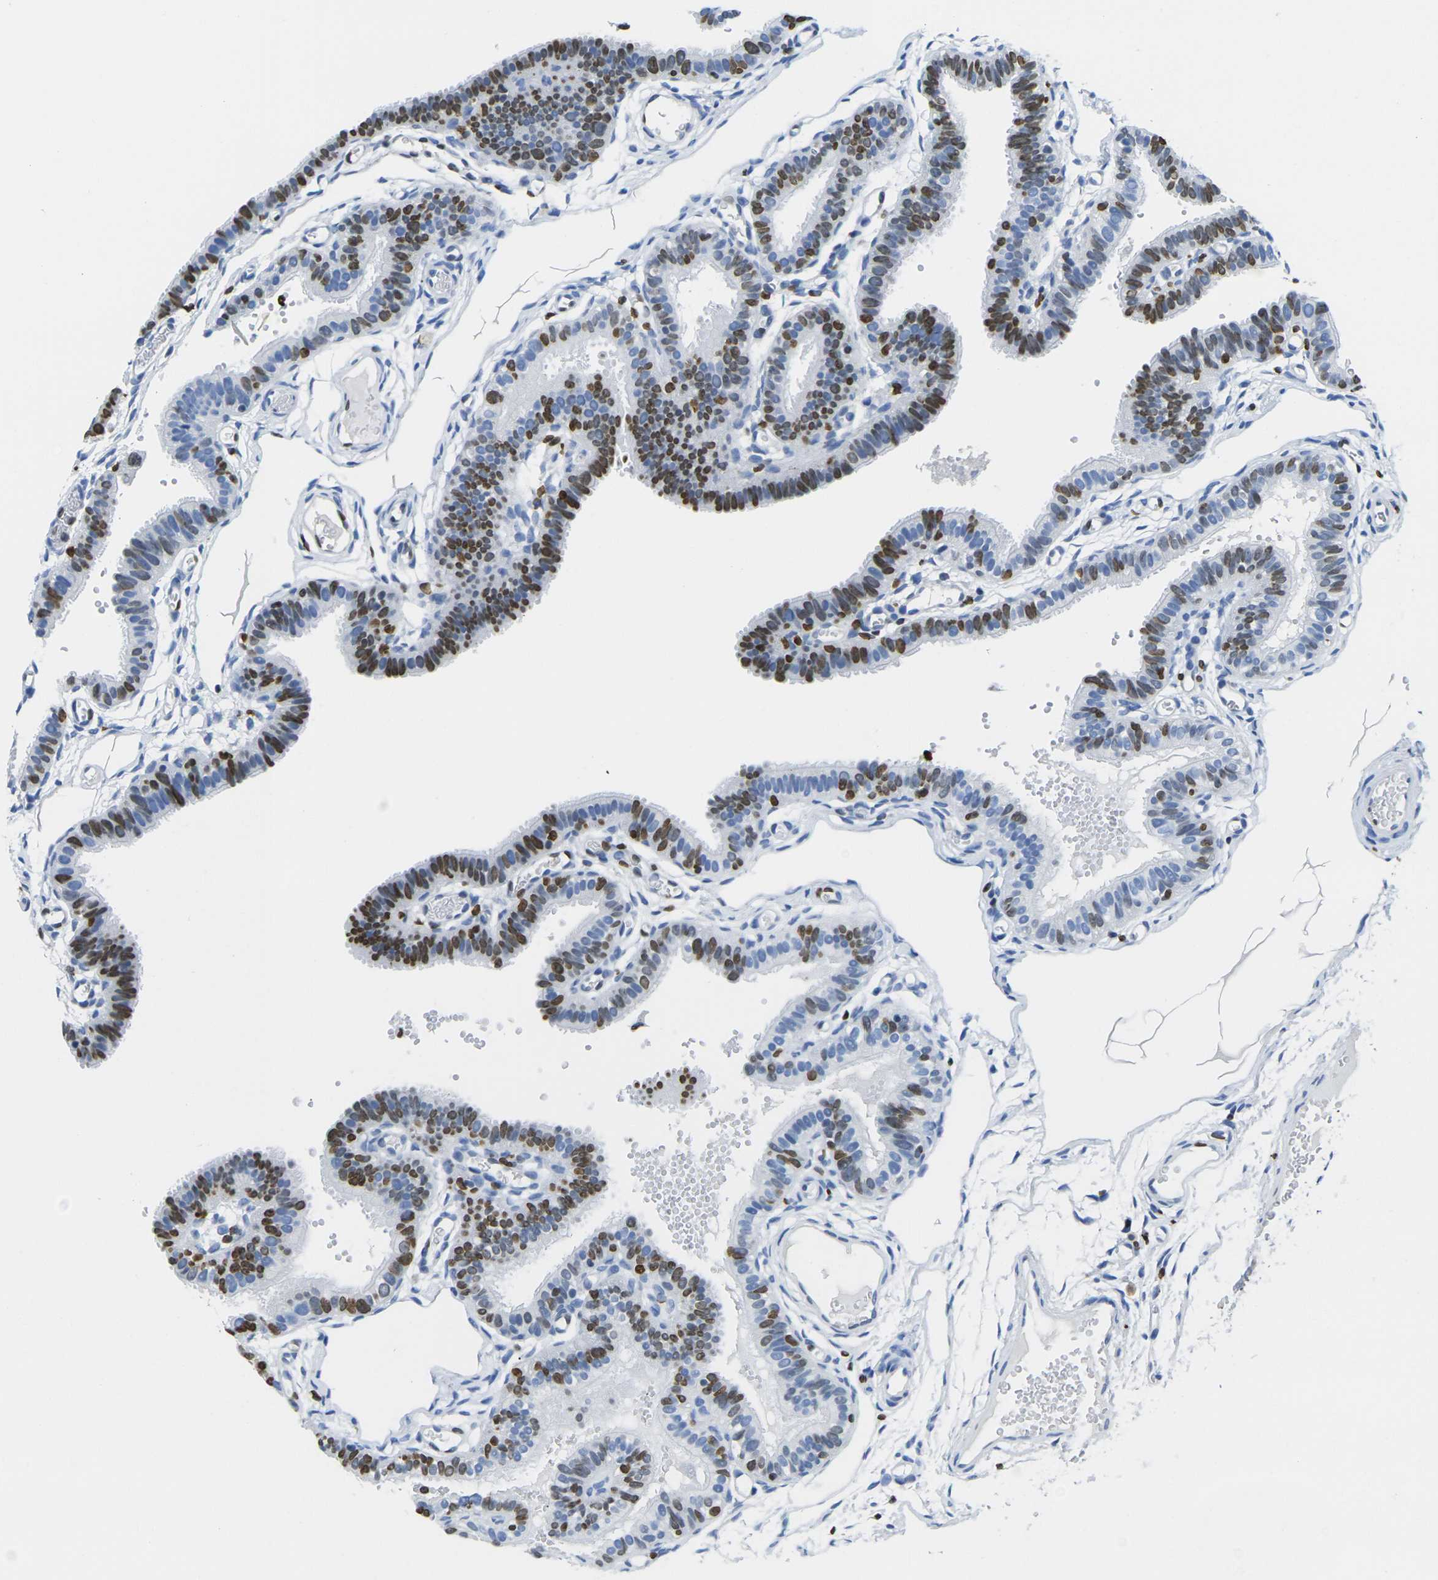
{"staining": {"intensity": "strong", "quantity": "25%-75%", "location": "nuclear"}, "tissue": "fallopian tube", "cell_type": "Glandular cells", "image_type": "normal", "snomed": [{"axis": "morphology", "description": "Normal tissue, NOS"}, {"axis": "topography", "description": "Fallopian tube"}, {"axis": "topography", "description": "Placenta"}], "caption": "A high-resolution photomicrograph shows immunohistochemistry (IHC) staining of benign fallopian tube, which displays strong nuclear staining in about 25%-75% of glandular cells.", "gene": "DRAXIN", "patient": {"sex": "female", "age": 34}}